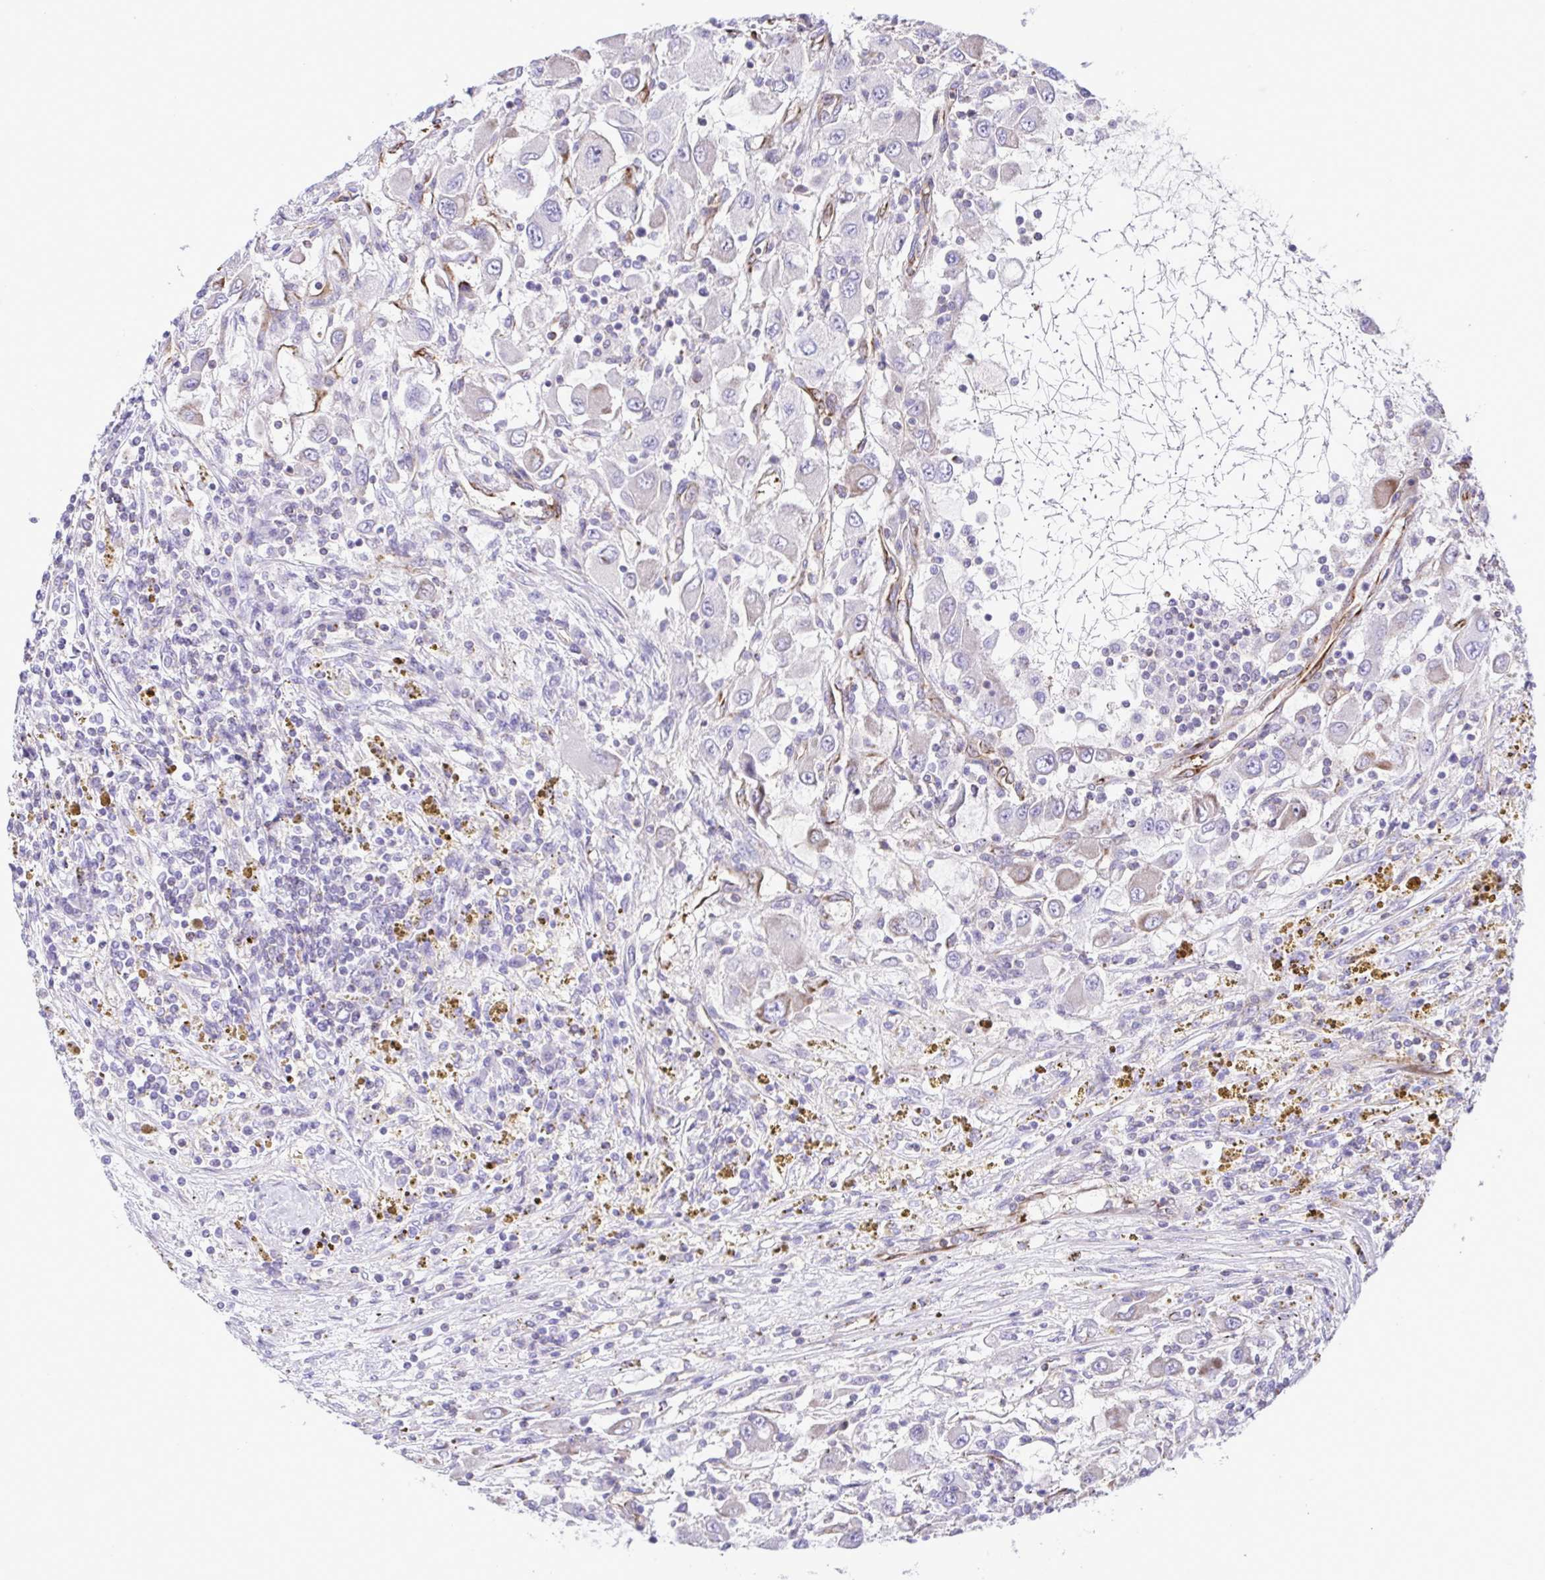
{"staining": {"intensity": "negative", "quantity": "none", "location": "none"}, "tissue": "renal cancer", "cell_type": "Tumor cells", "image_type": "cancer", "snomed": [{"axis": "morphology", "description": "Adenocarcinoma, NOS"}, {"axis": "topography", "description": "Kidney"}], "caption": "Immunohistochemical staining of human renal adenocarcinoma shows no significant staining in tumor cells.", "gene": "FLT1", "patient": {"sex": "female", "age": 67}}